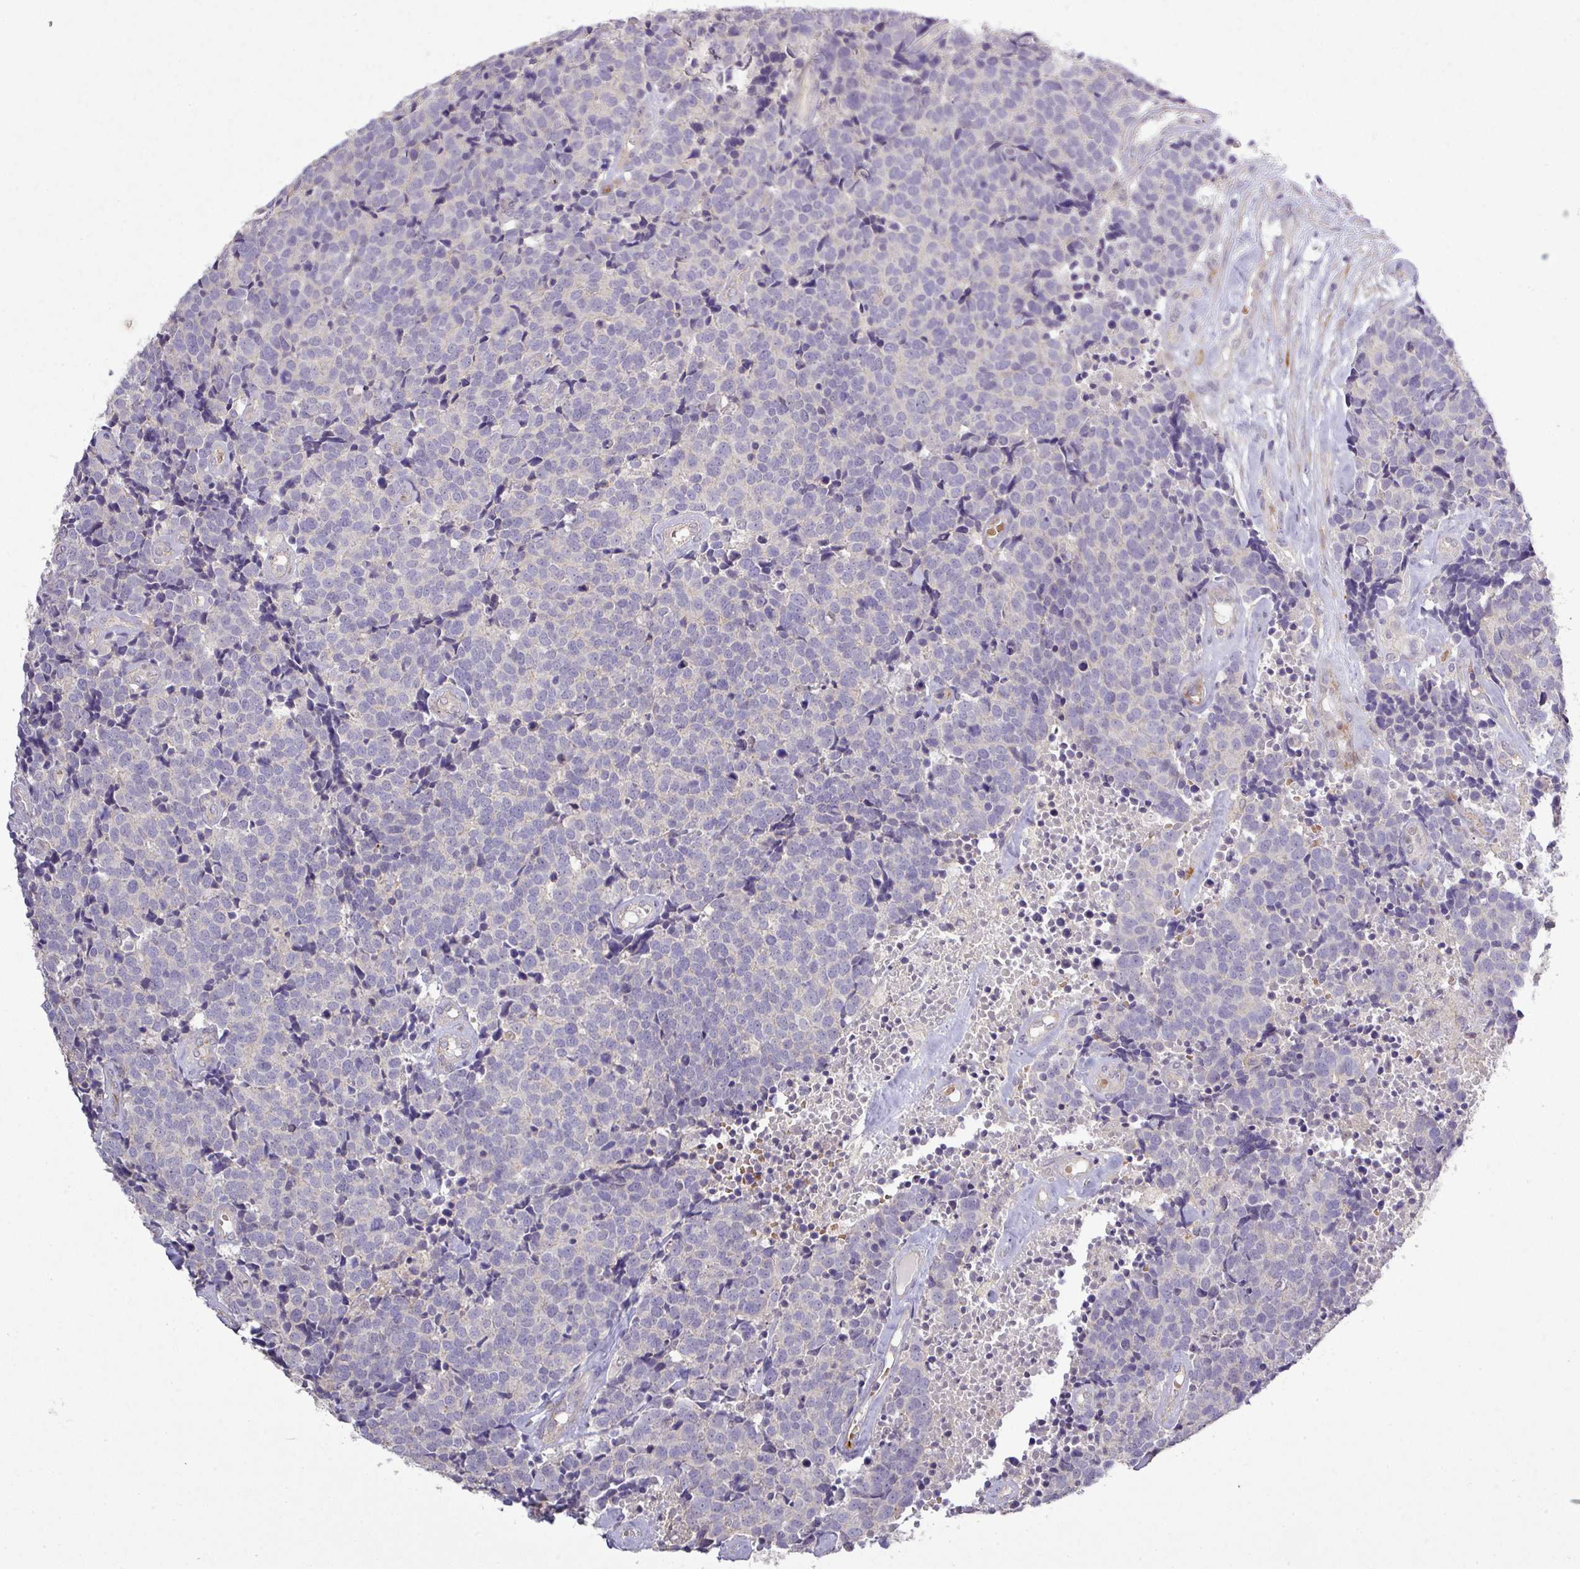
{"staining": {"intensity": "negative", "quantity": "none", "location": "none"}, "tissue": "carcinoid", "cell_type": "Tumor cells", "image_type": "cancer", "snomed": [{"axis": "morphology", "description": "Carcinoid, malignant, NOS"}, {"axis": "topography", "description": "Skin"}], "caption": "Immunohistochemistry (IHC) of carcinoid shows no staining in tumor cells.", "gene": "TPRA1", "patient": {"sex": "female", "age": 79}}